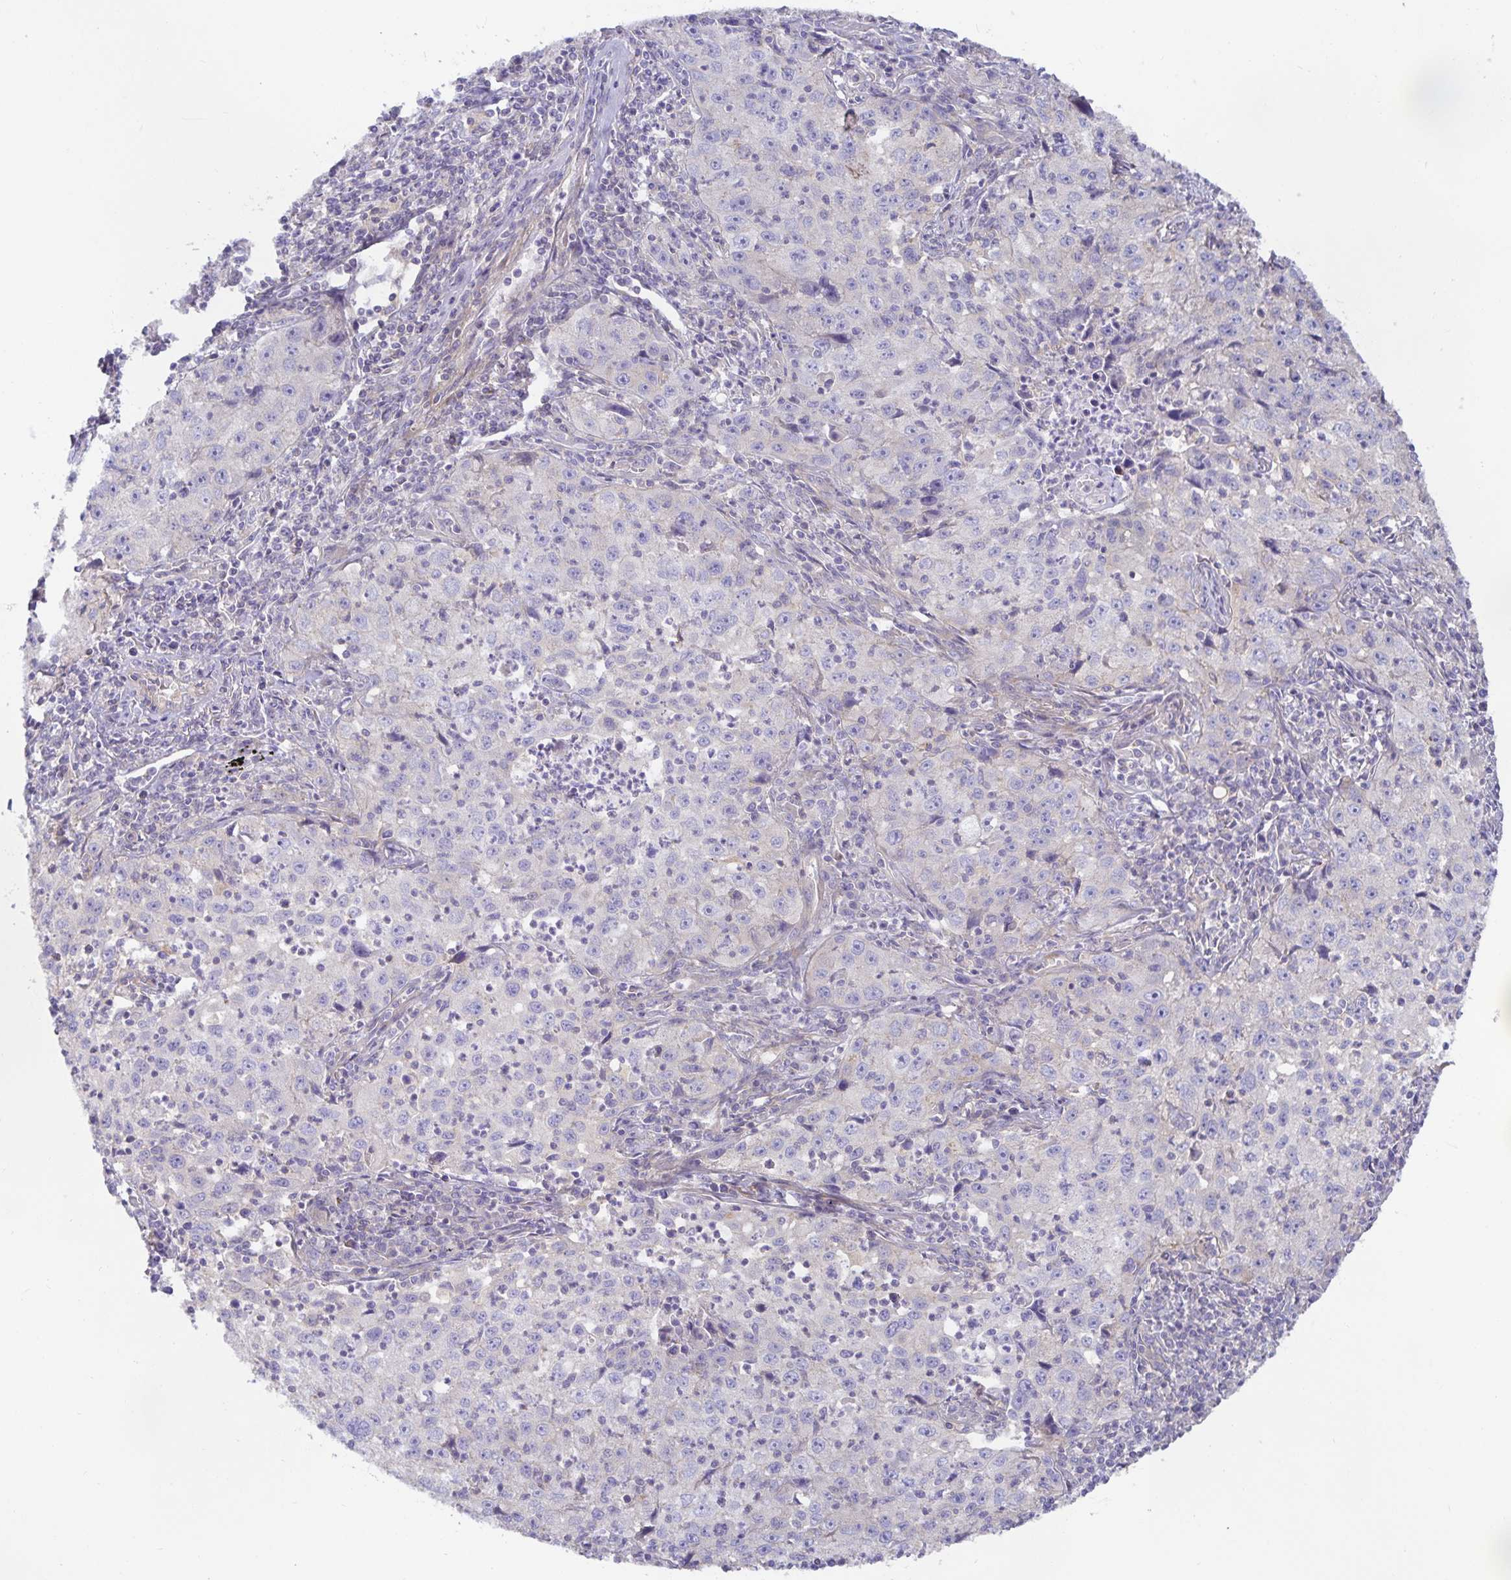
{"staining": {"intensity": "negative", "quantity": "none", "location": "none"}, "tissue": "lung cancer", "cell_type": "Tumor cells", "image_type": "cancer", "snomed": [{"axis": "morphology", "description": "Squamous cell carcinoma, NOS"}, {"axis": "topography", "description": "Lung"}], "caption": "The micrograph demonstrates no significant positivity in tumor cells of lung cancer (squamous cell carcinoma).", "gene": "METTL22", "patient": {"sex": "male", "age": 71}}